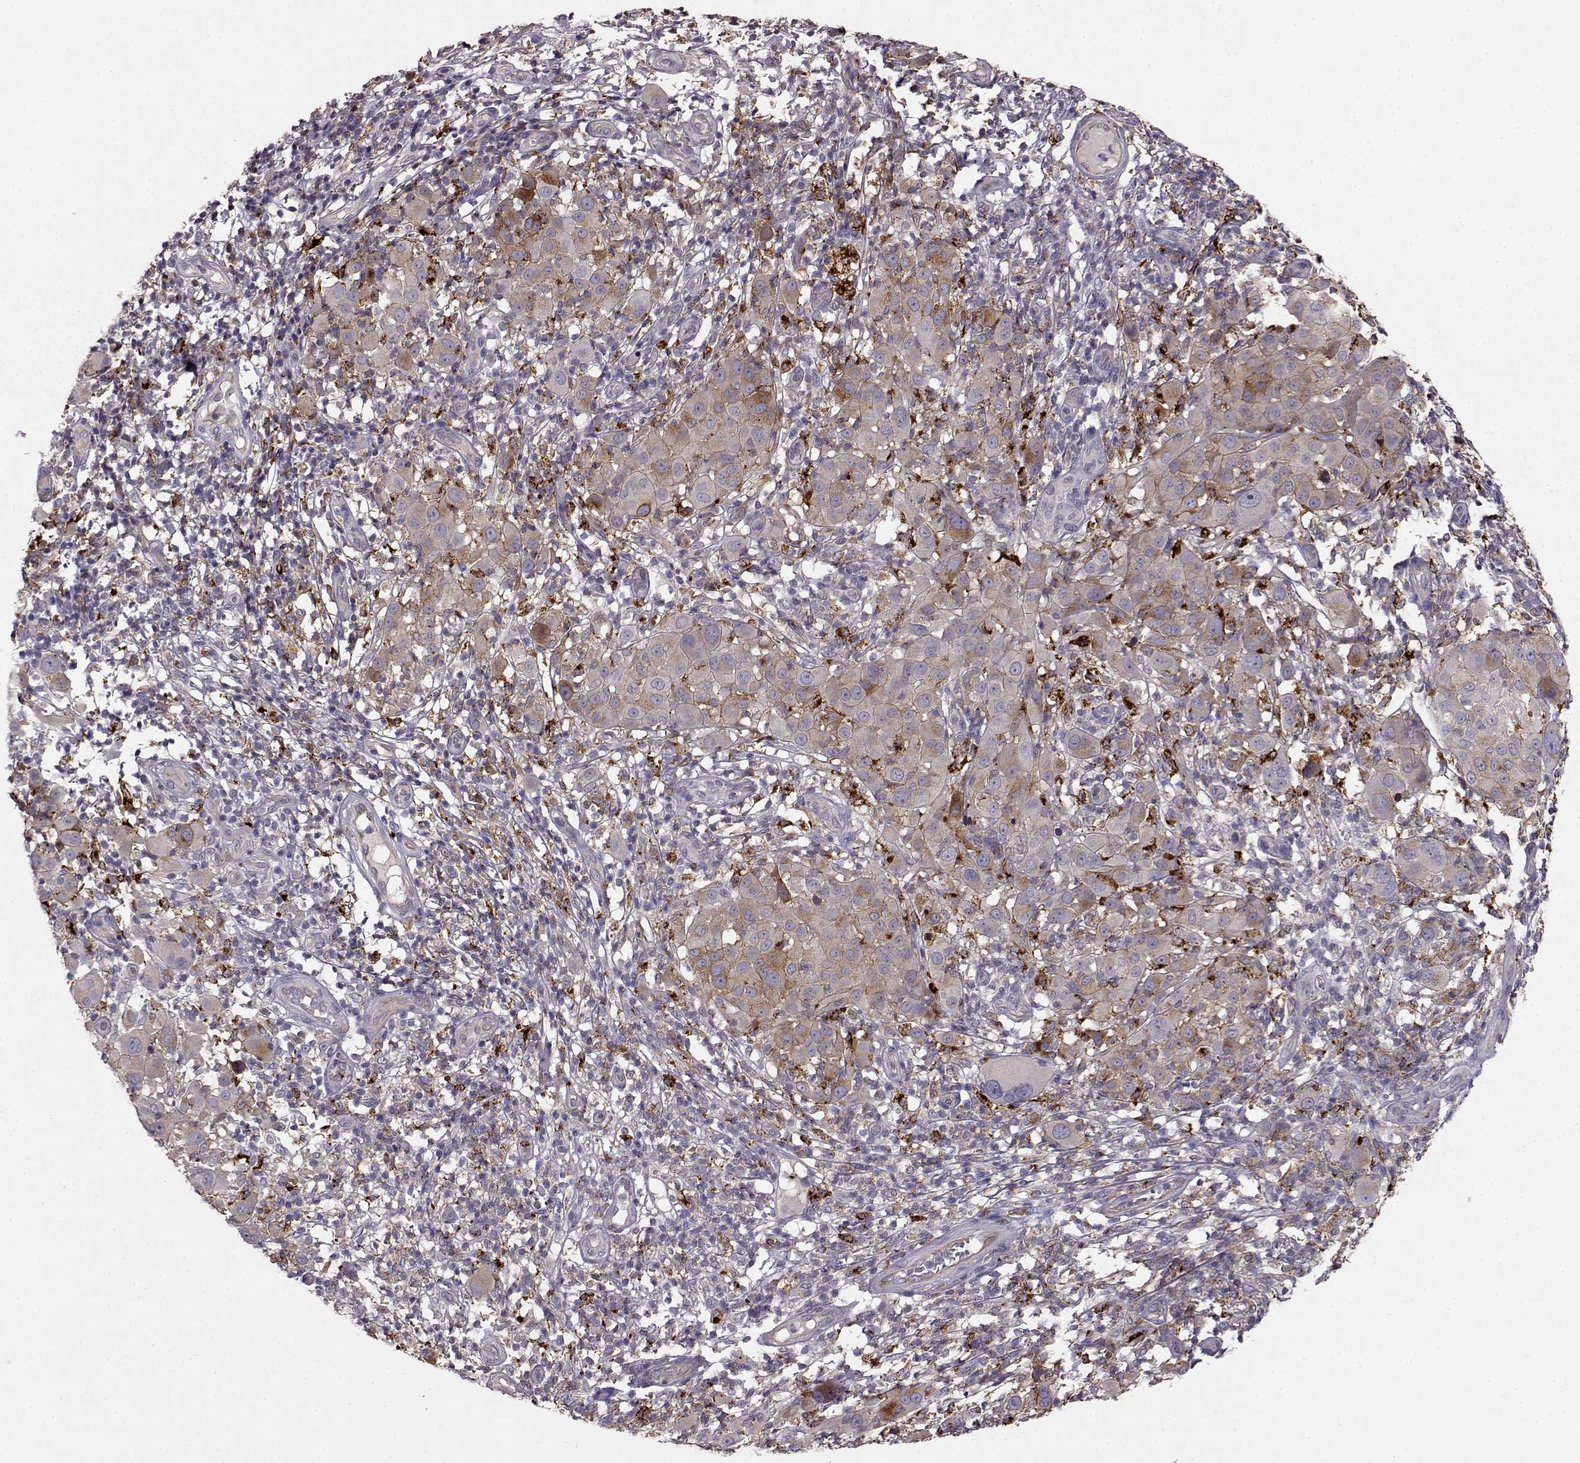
{"staining": {"intensity": "weak", "quantity": "<25%", "location": "cytoplasmic/membranous"}, "tissue": "melanoma", "cell_type": "Tumor cells", "image_type": "cancer", "snomed": [{"axis": "morphology", "description": "Malignant melanoma, NOS"}, {"axis": "topography", "description": "Skin"}], "caption": "Malignant melanoma was stained to show a protein in brown. There is no significant expression in tumor cells.", "gene": "CCNF", "patient": {"sex": "female", "age": 87}}